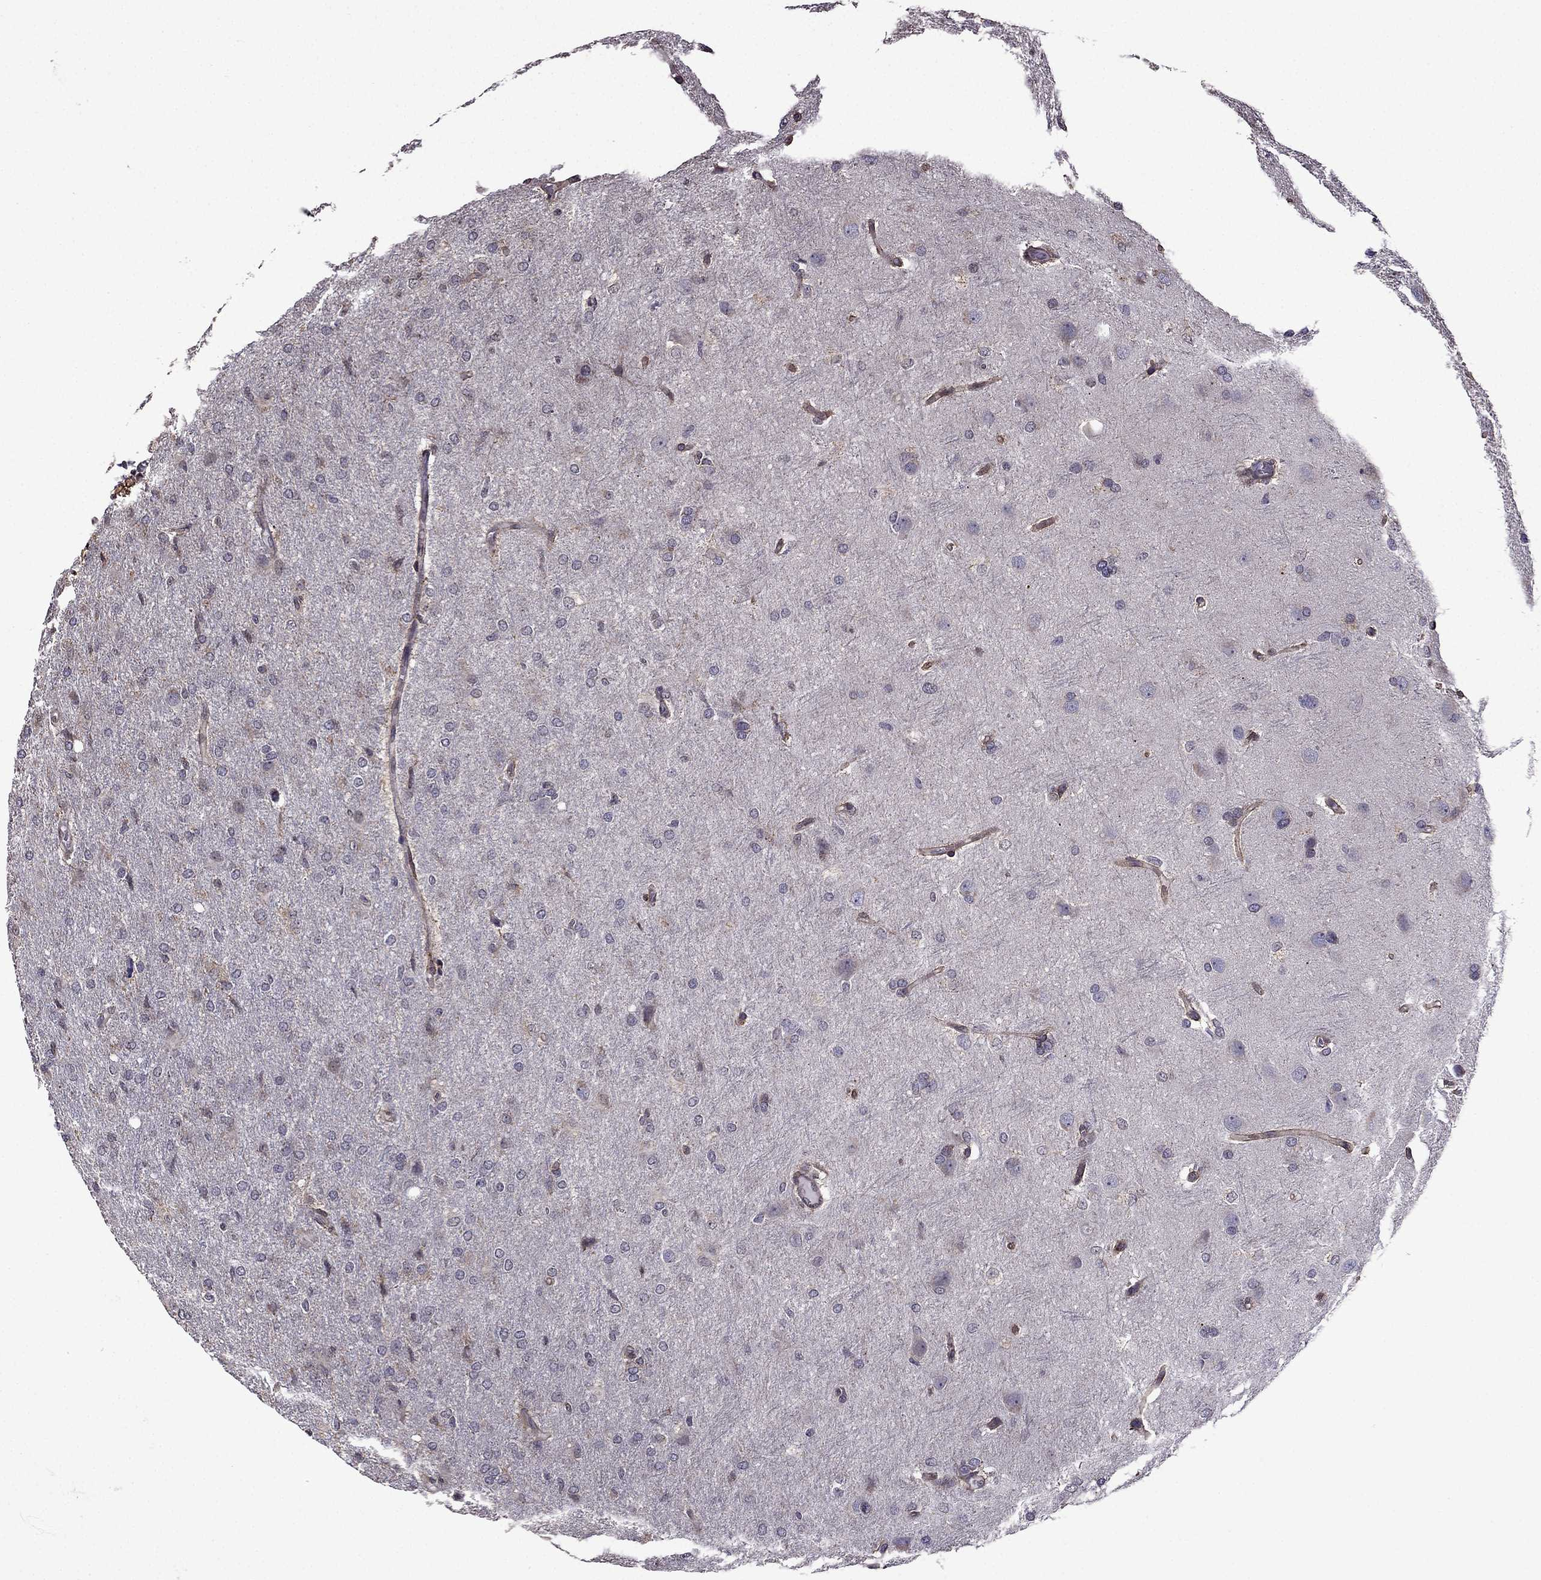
{"staining": {"intensity": "negative", "quantity": "none", "location": "none"}, "tissue": "glioma", "cell_type": "Tumor cells", "image_type": "cancer", "snomed": [{"axis": "morphology", "description": "Glioma, malignant, High grade"}, {"axis": "topography", "description": "Brain"}], "caption": "A histopathology image of human glioma is negative for staining in tumor cells. Nuclei are stained in blue.", "gene": "IKBIP", "patient": {"sex": "male", "age": 68}}